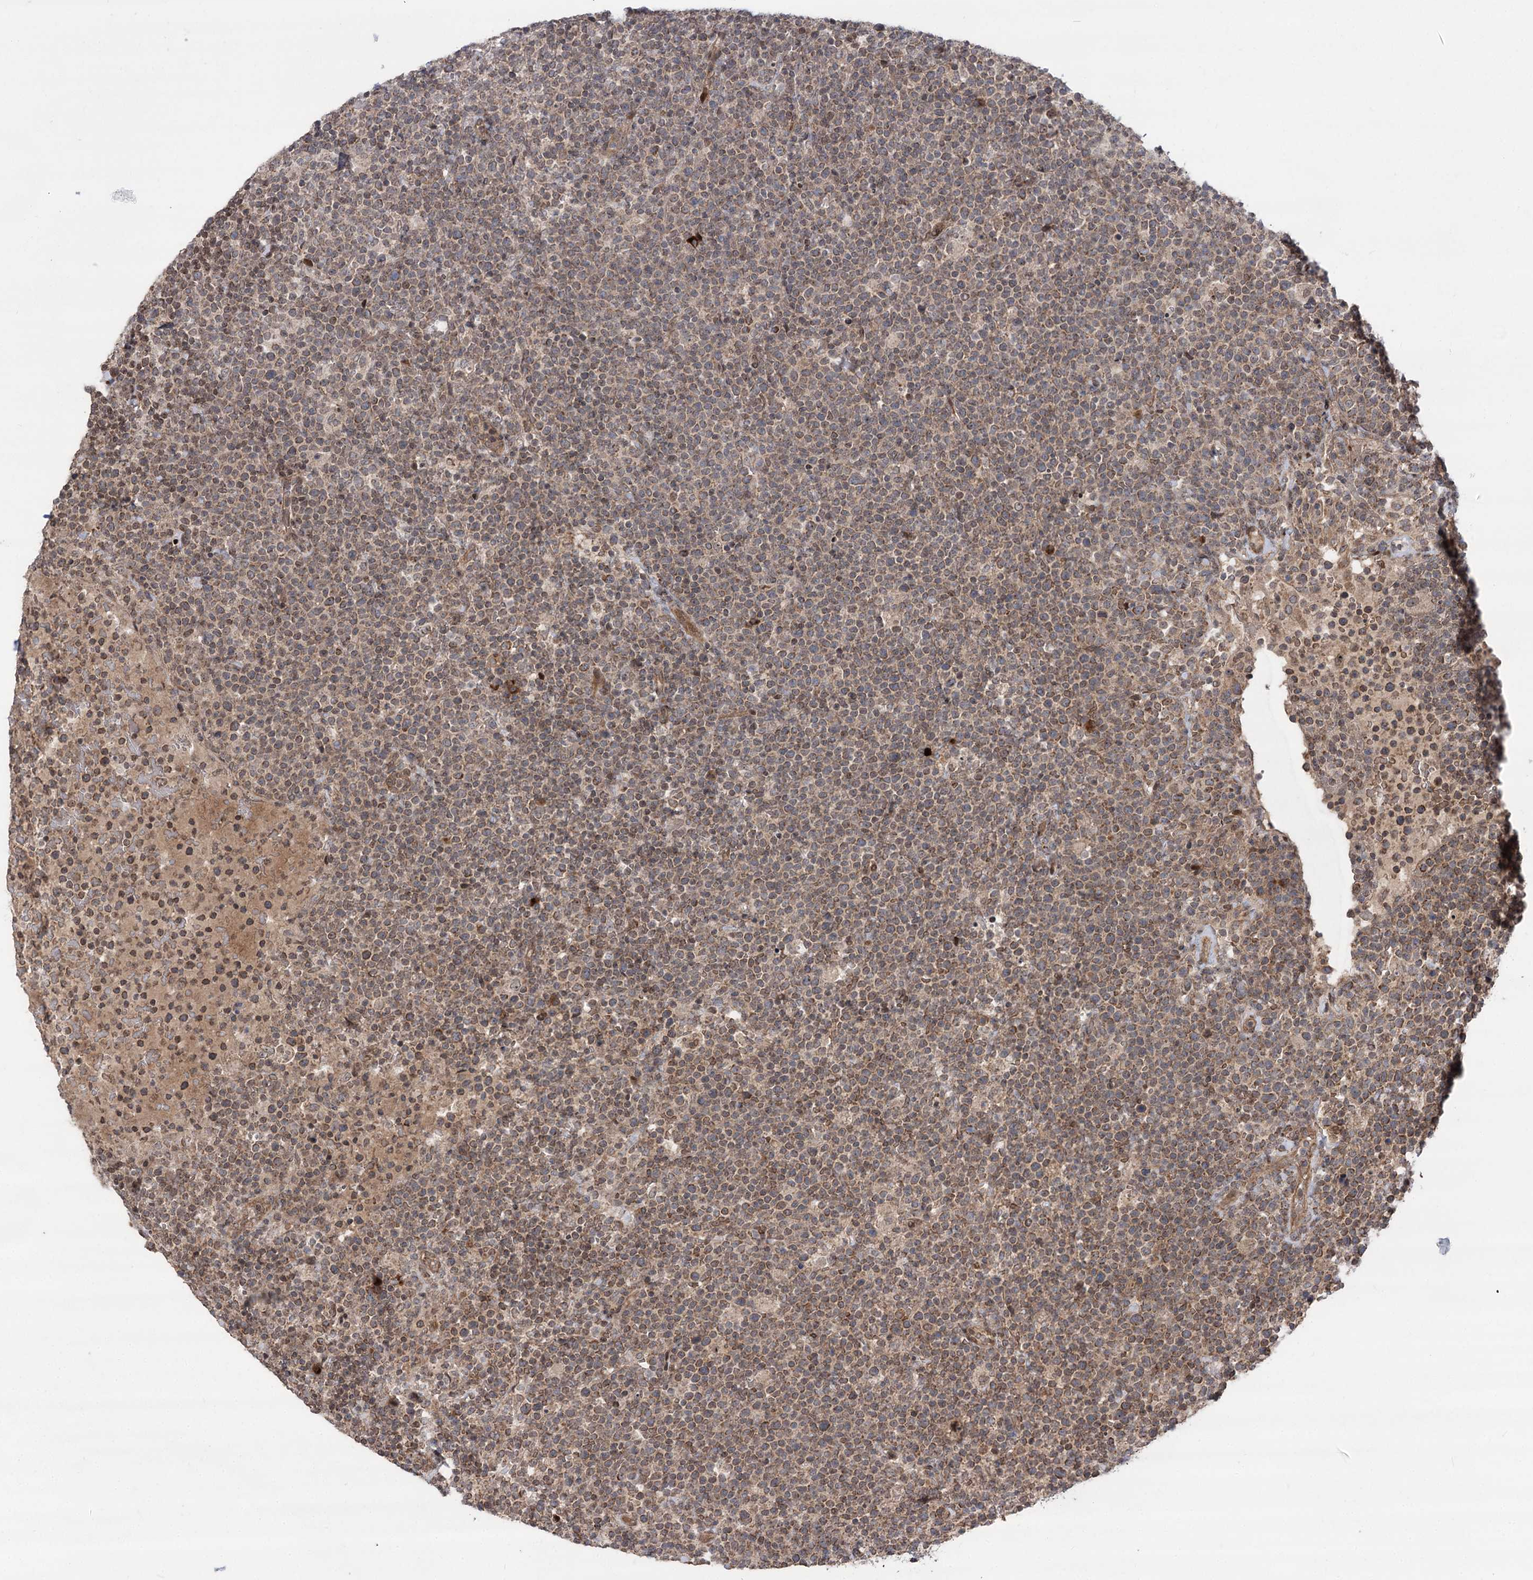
{"staining": {"intensity": "moderate", "quantity": "25%-75%", "location": "cytoplasmic/membranous"}, "tissue": "lymphoma", "cell_type": "Tumor cells", "image_type": "cancer", "snomed": [{"axis": "morphology", "description": "Malignant lymphoma, non-Hodgkin's type, High grade"}, {"axis": "topography", "description": "Lymph node"}], "caption": "A histopathology image of high-grade malignant lymphoma, non-Hodgkin's type stained for a protein shows moderate cytoplasmic/membranous brown staining in tumor cells.", "gene": "TENM2", "patient": {"sex": "male", "age": 61}}